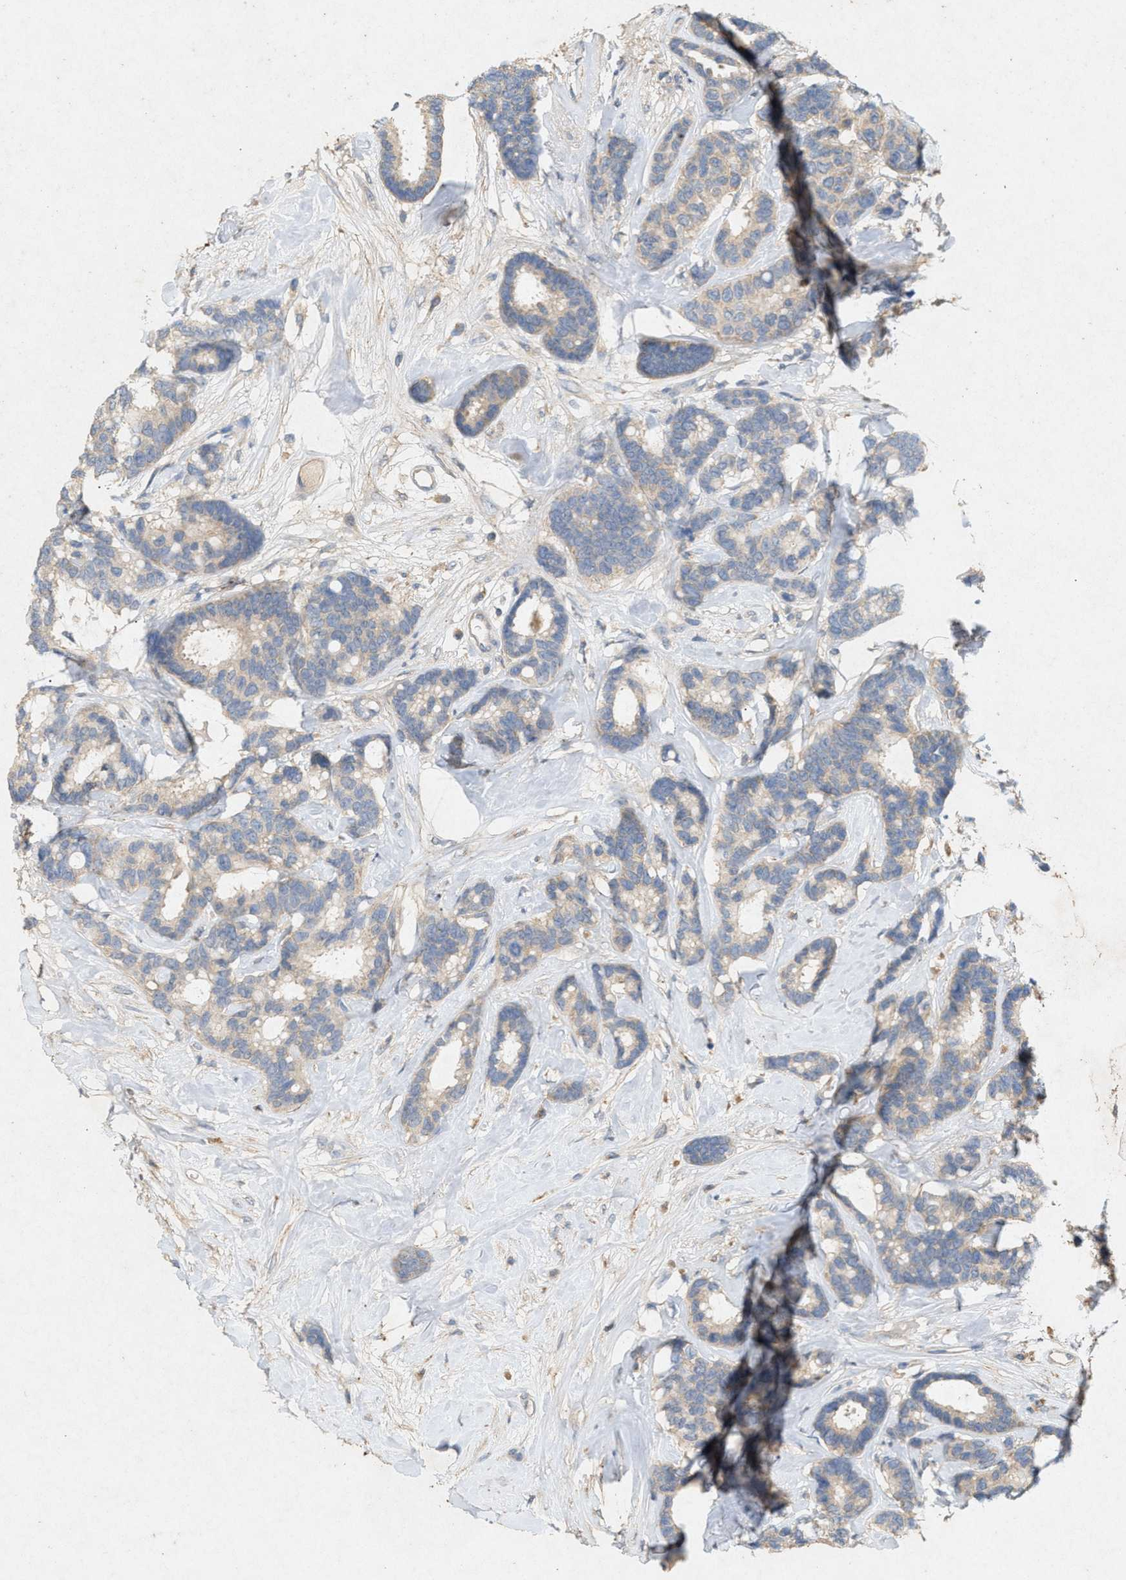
{"staining": {"intensity": "negative", "quantity": "none", "location": "none"}, "tissue": "breast cancer", "cell_type": "Tumor cells", "image_type": "cancer", "snomed": [{"axis": "morphology", "description": "Duct carcinoma"}, {"axis": "topography", "description": "Breast"}], "caption": "The micrograph shows no staining of tumor cells in breast invasive ductal carcinoma.", "gene": "DCAF7", "patient": {"sex": "female", "age": 87}}